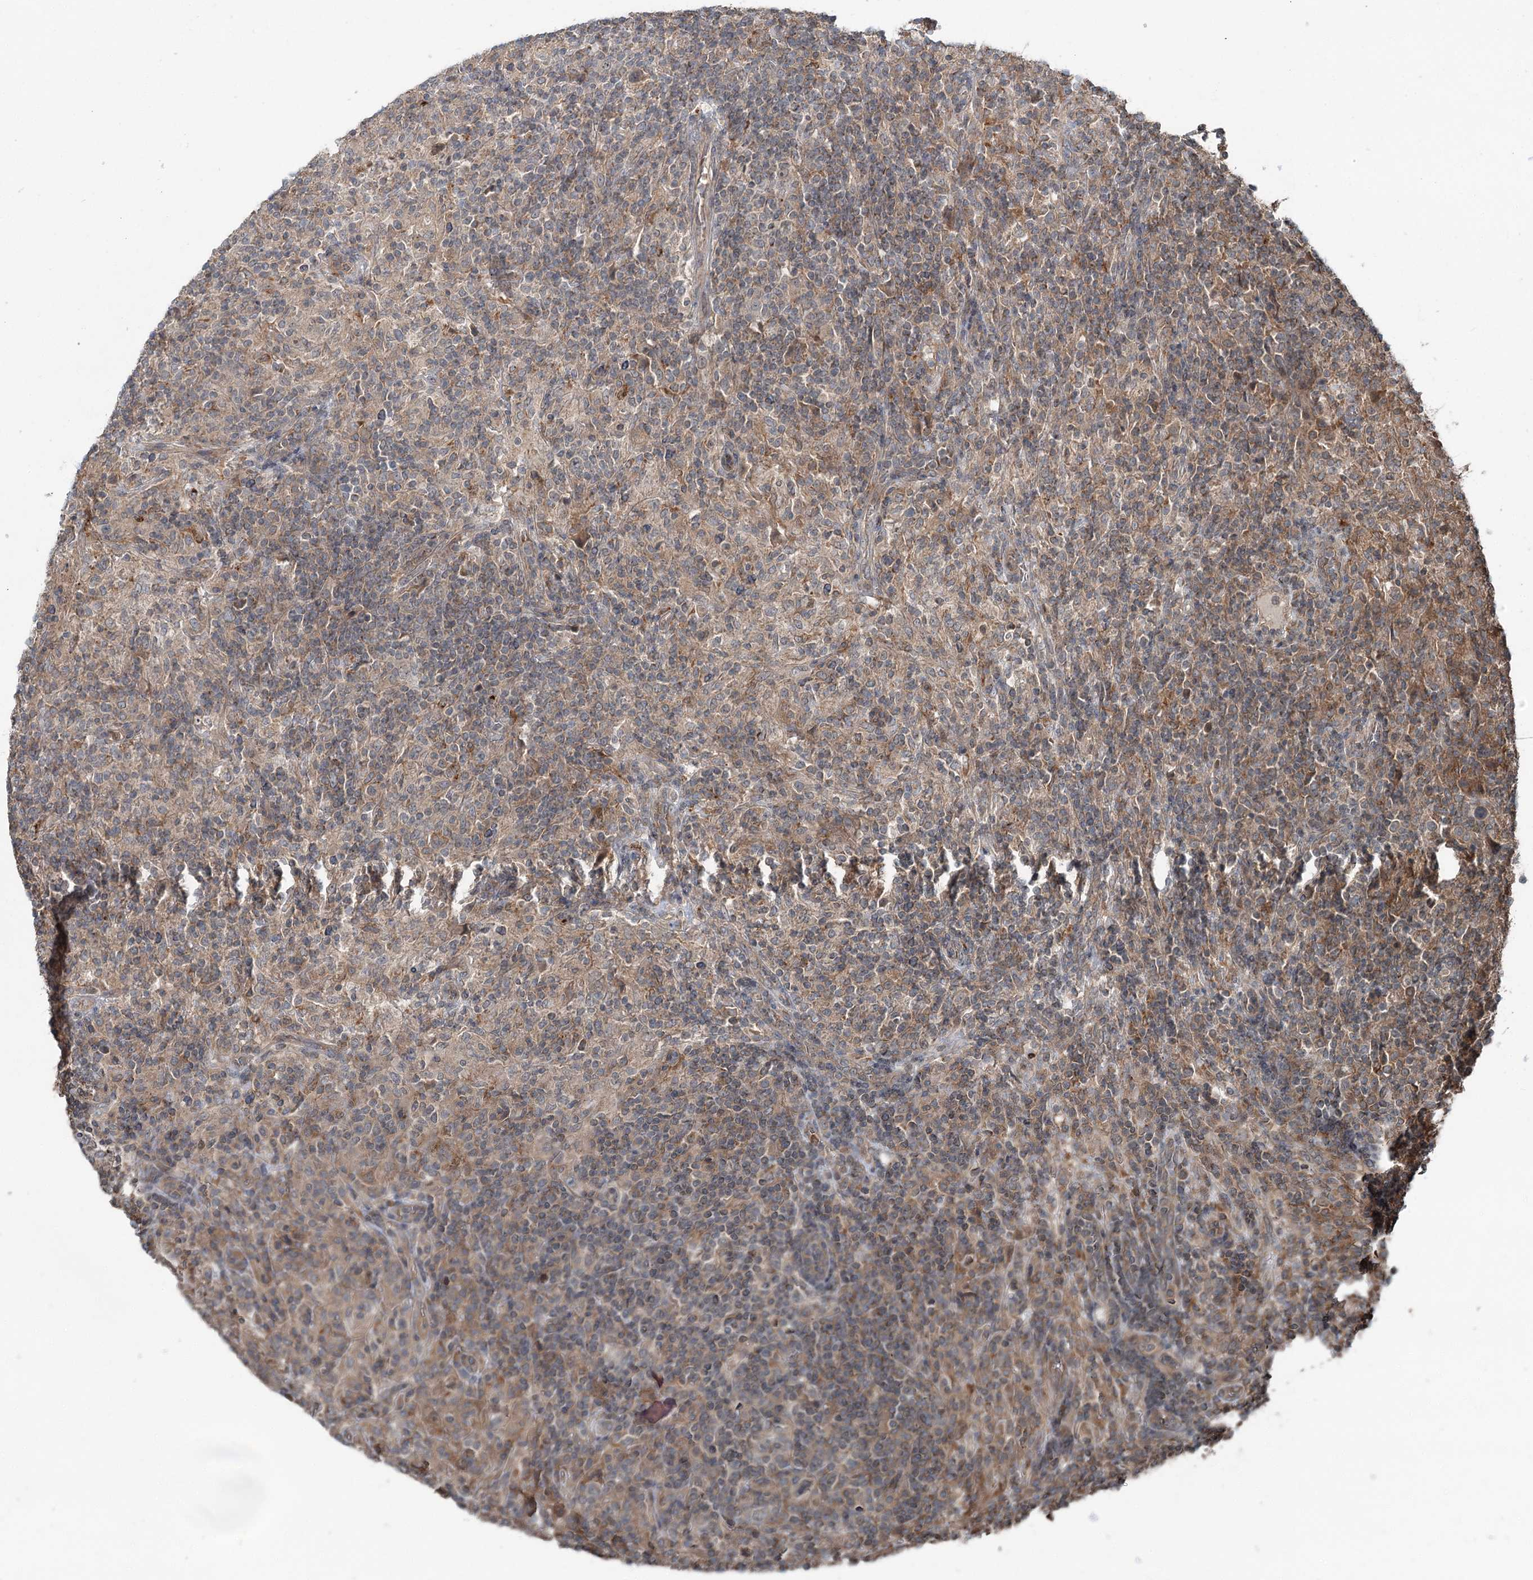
{"staining": {"intensity": "weak", "quantity": "<25%", "location": "cytoplasmic/membranous"}, "tissue": "lymphoma", "cell_type": "Tumor cells", "image_type": "cancer", "snomed": [{"axis": "morphology", "description": "Hodgkin's disease, NOS"}, {"axis": "topography", "description": "Lymph node"}], "caption": "This is an IHC photomicrograph of lymphoma. There is no expression in tumor cells.", "gene": "SKIC3", "patient": {"sex": "male", "age": 70}}